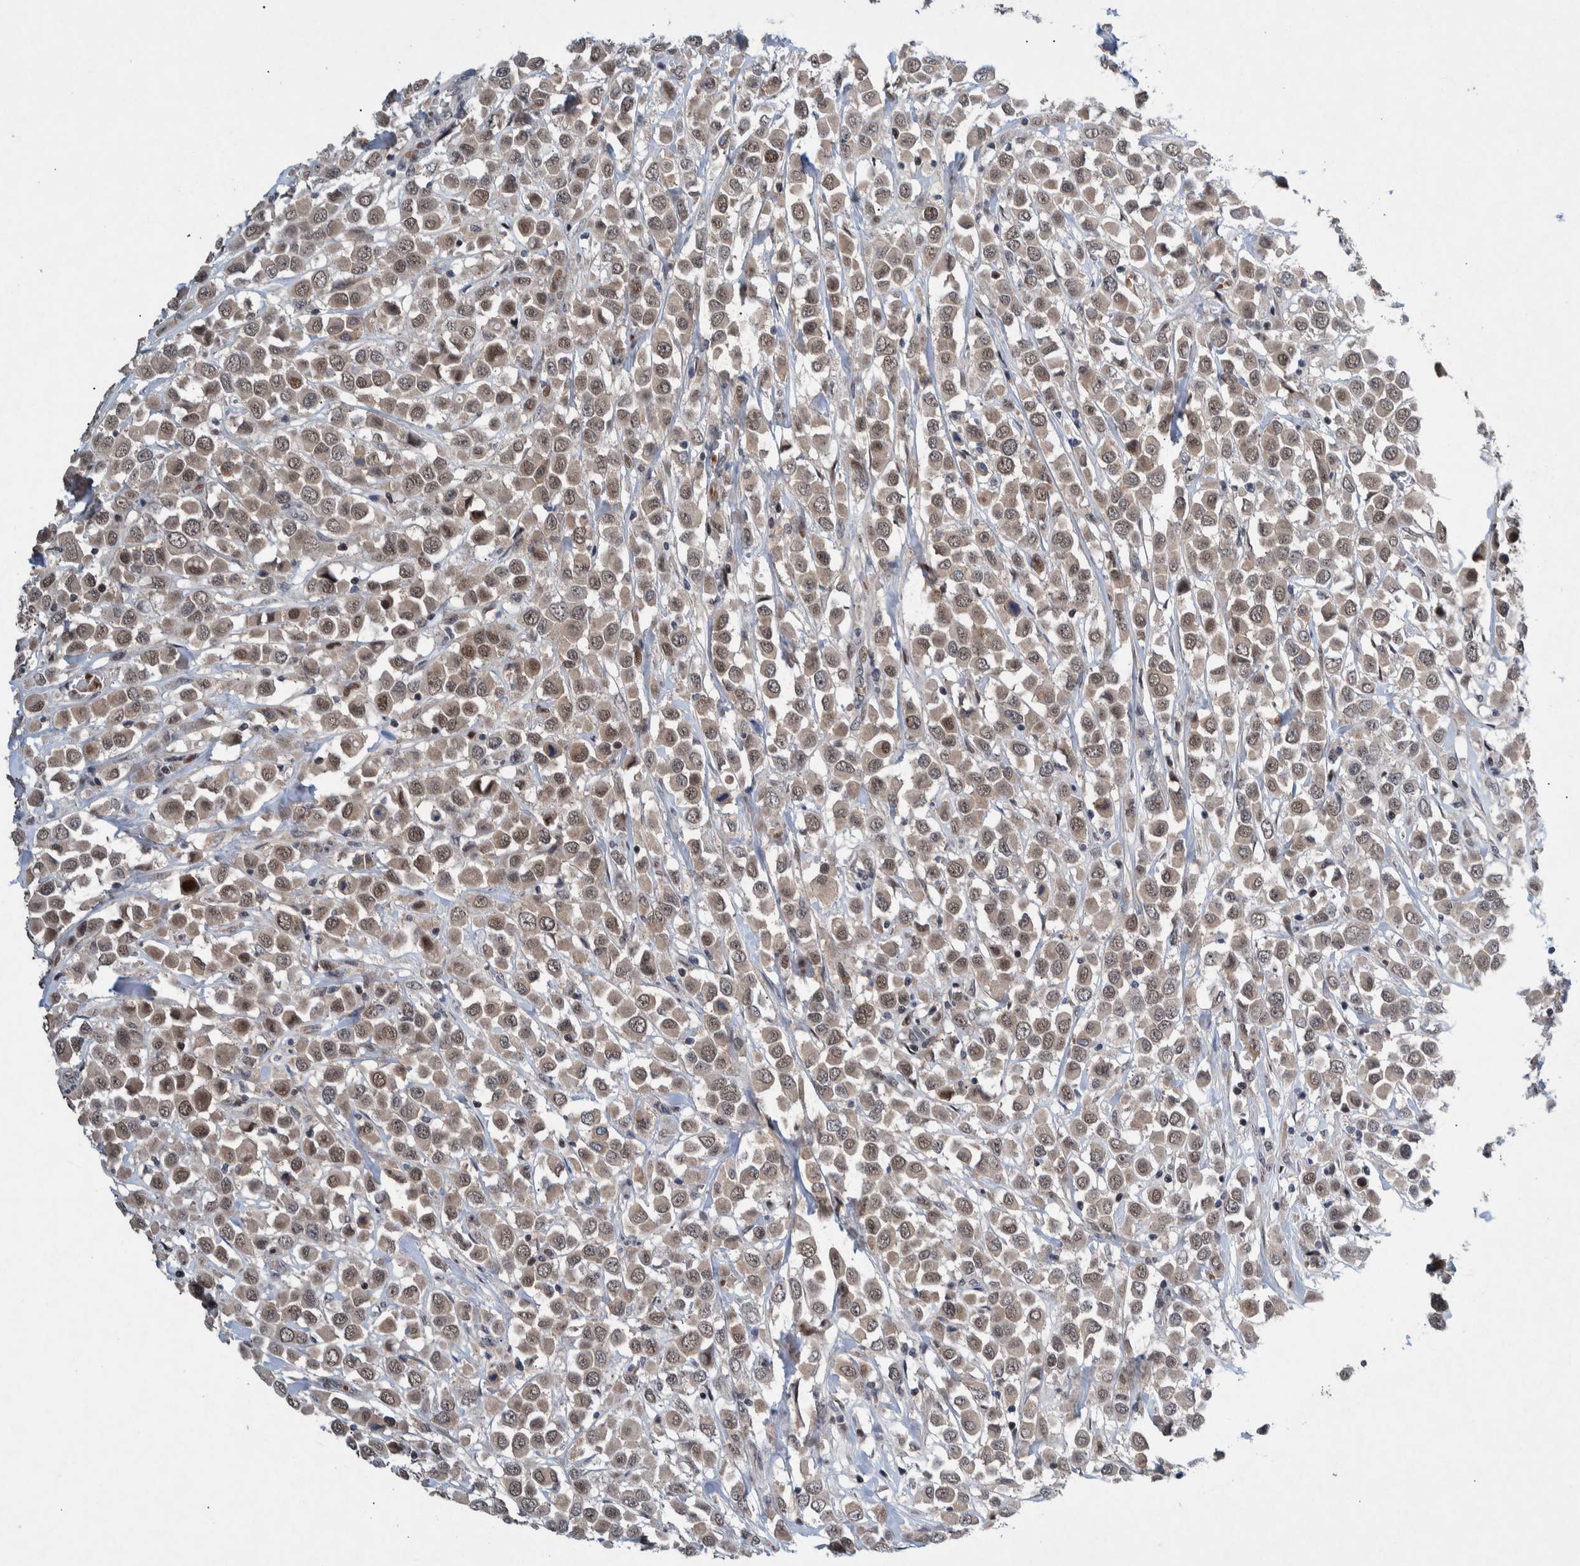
{"staining": {"intensity": "weak", "quantity": ">75%", "location": "nuclear"}, "tissue": "breast cancer", "cell_type": "Tumor cells", "image_type": "cancer", "snomed": [{"axis": "morphology", "description": "Duct carcinoma"}, {"axis": "topography", "description": "Breast"}], "caption": "Breast cancer tissue exhibits weak nuclear expression in about >75% of tumor cells, visualized by immunohistochemistry.", "gene": "ESRP1", "patient": {"sex": "female", "age": 61}}